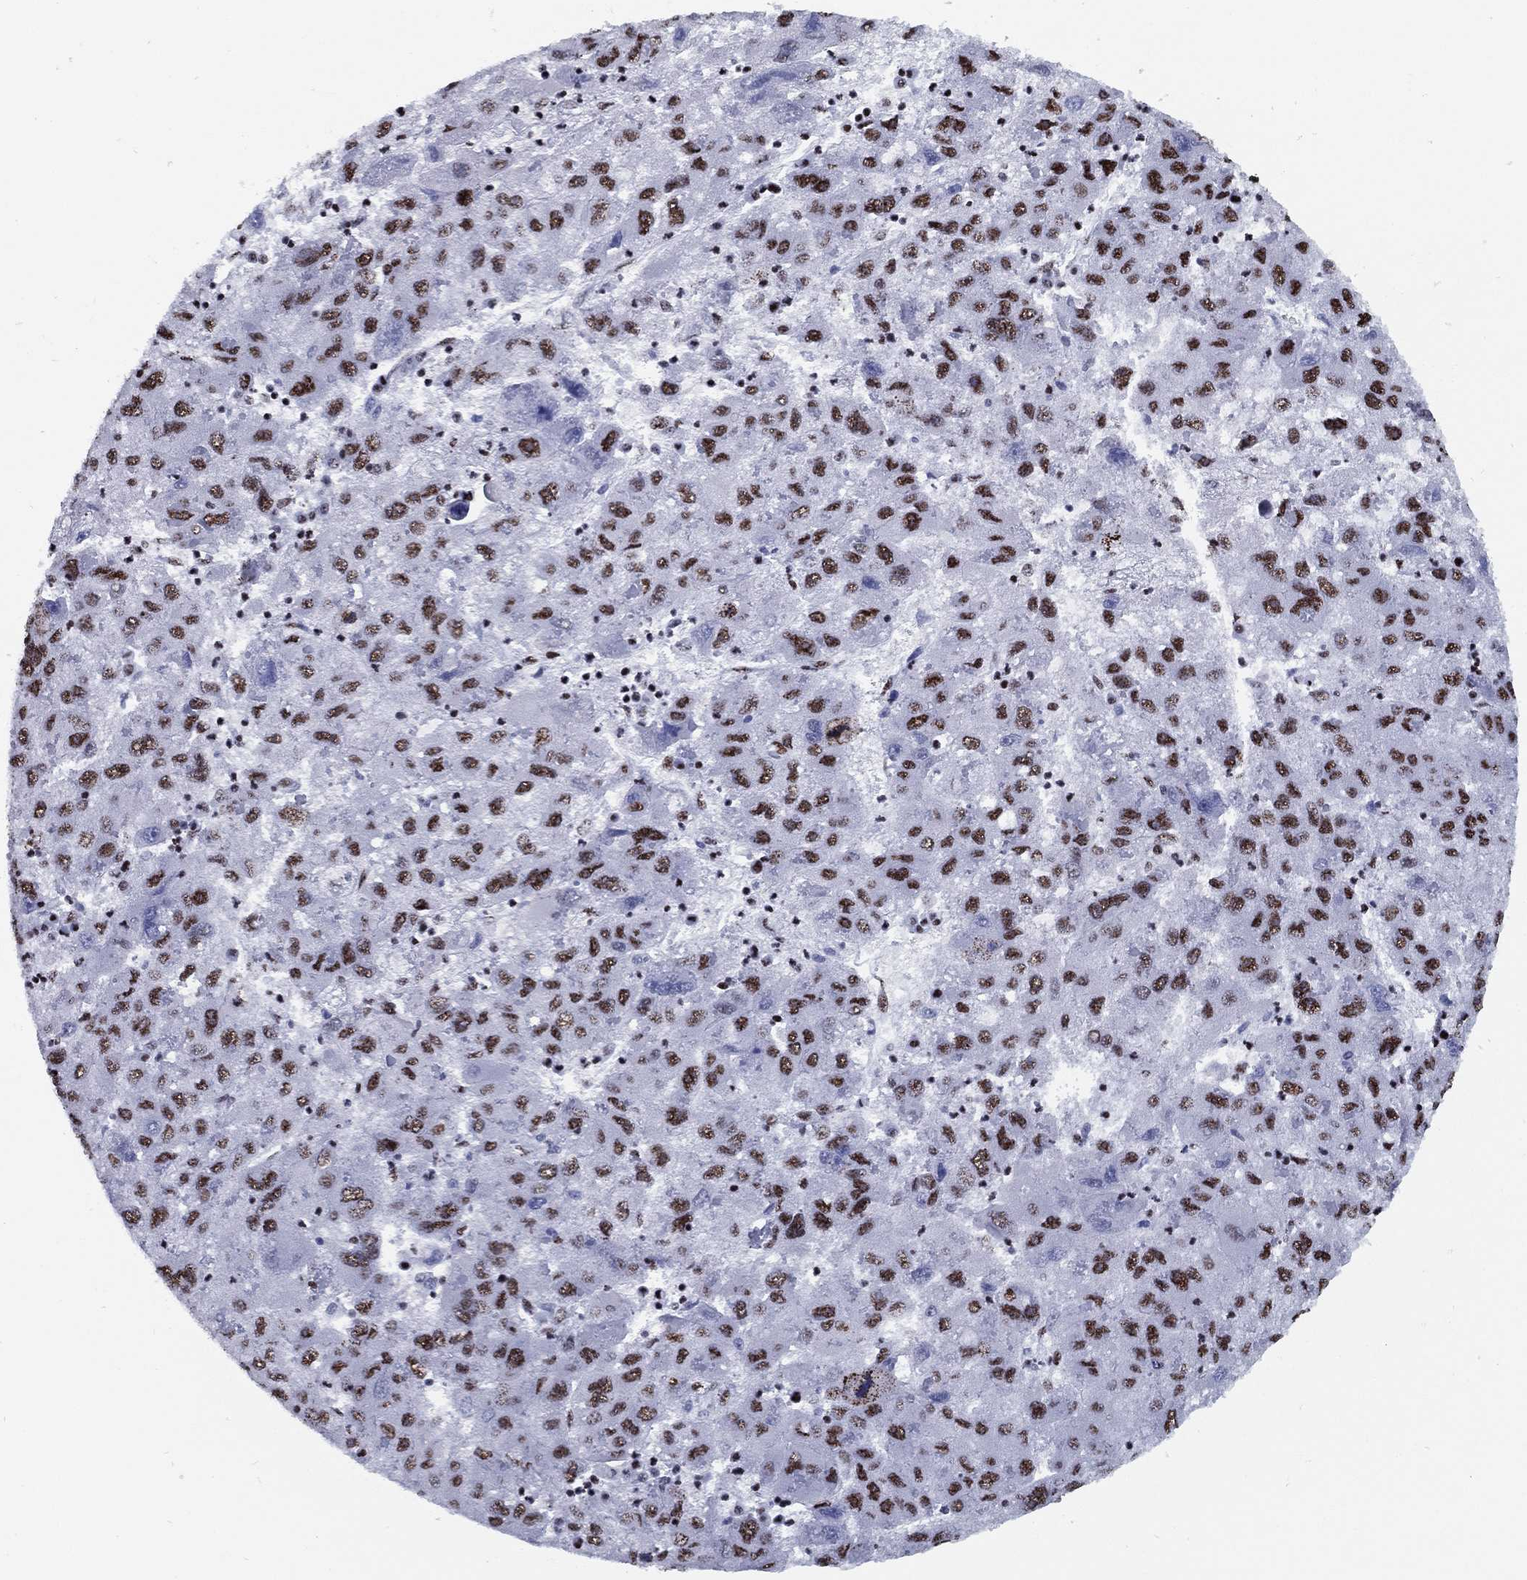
{"staining": {"intensity": "strong", "quantity": ">75%", "location": "nuclear"}, "tissue": "liver cancer", "cell_type": "Tumor cells", "image_type": "cancer", "snomed": [{"axis": "morphology", "description": "Carcinoma, Hepatocellular, NOS"}, {"axis": "topography", "description": "Liver"}], "caption": "Liver hepatocellular carcinoma stained for a protein (brown) demonstrates strong nuclear positive positivity in approximately >75% of tumor cells.", "gene": "CYB561D2", "patient": {"sex": "male", "age": 75}}